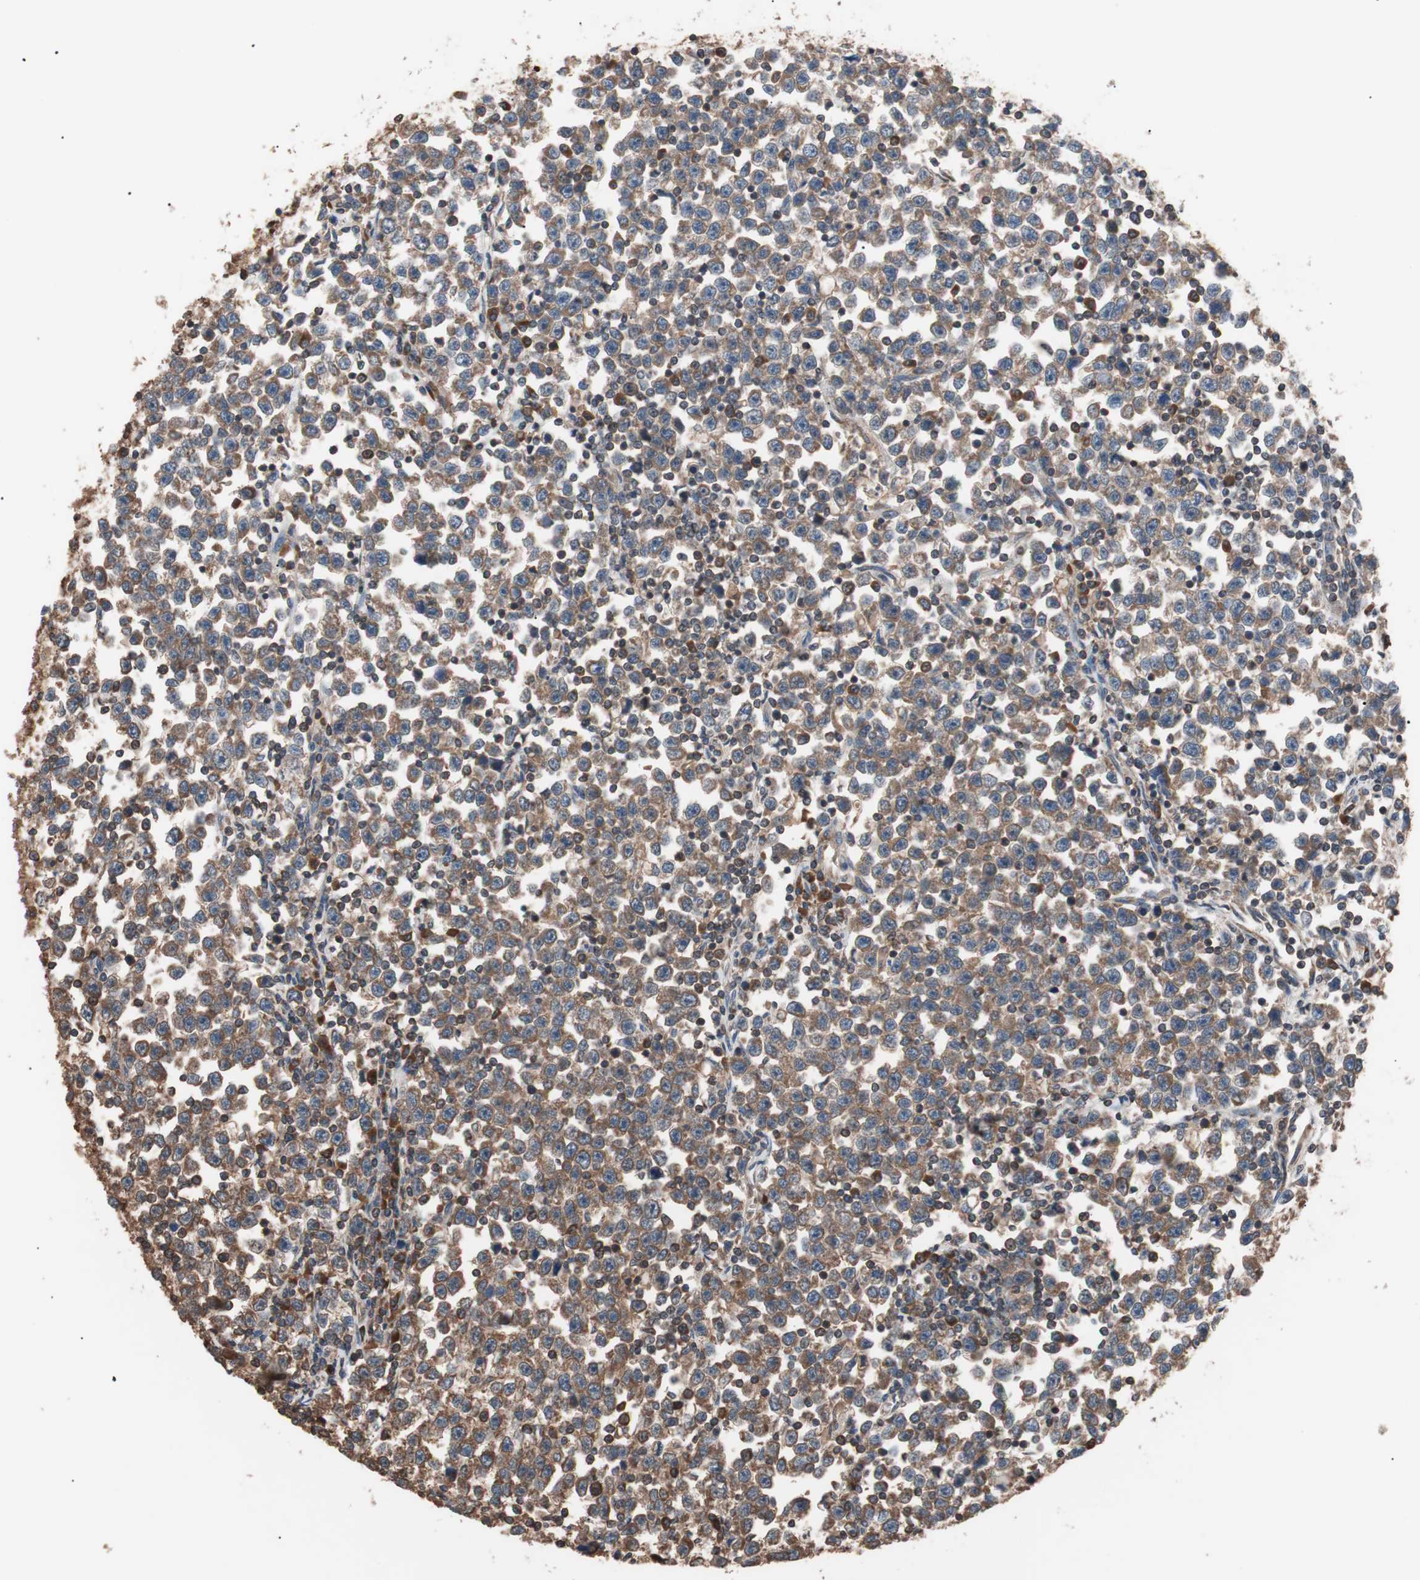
{"staining": {"intensity": "moderate", "quantity": ">75%", "location": "cytoplasmic/membranous"}, "tissue": "testis cancer", "cell_type": "Tumor cells", "image_type": "cancer", "snomed": [{"axis": "morphology", "description": "Seminoma, NOS"}, {"axis": "topography", "description": "Testis"}], "caption": "DAB immunohistochemical staining of testis cancer demonstrates moderate cytoplasmic/membranous protein positivity in approximately >75% of tumor cells. The staining is performed using DAB brown chromogen to label protein expression. The nuclei are counter-stained blue using hematoxylin.", "gene": "GLYCTK", "patient": {"sex": "male", "age": 43}}